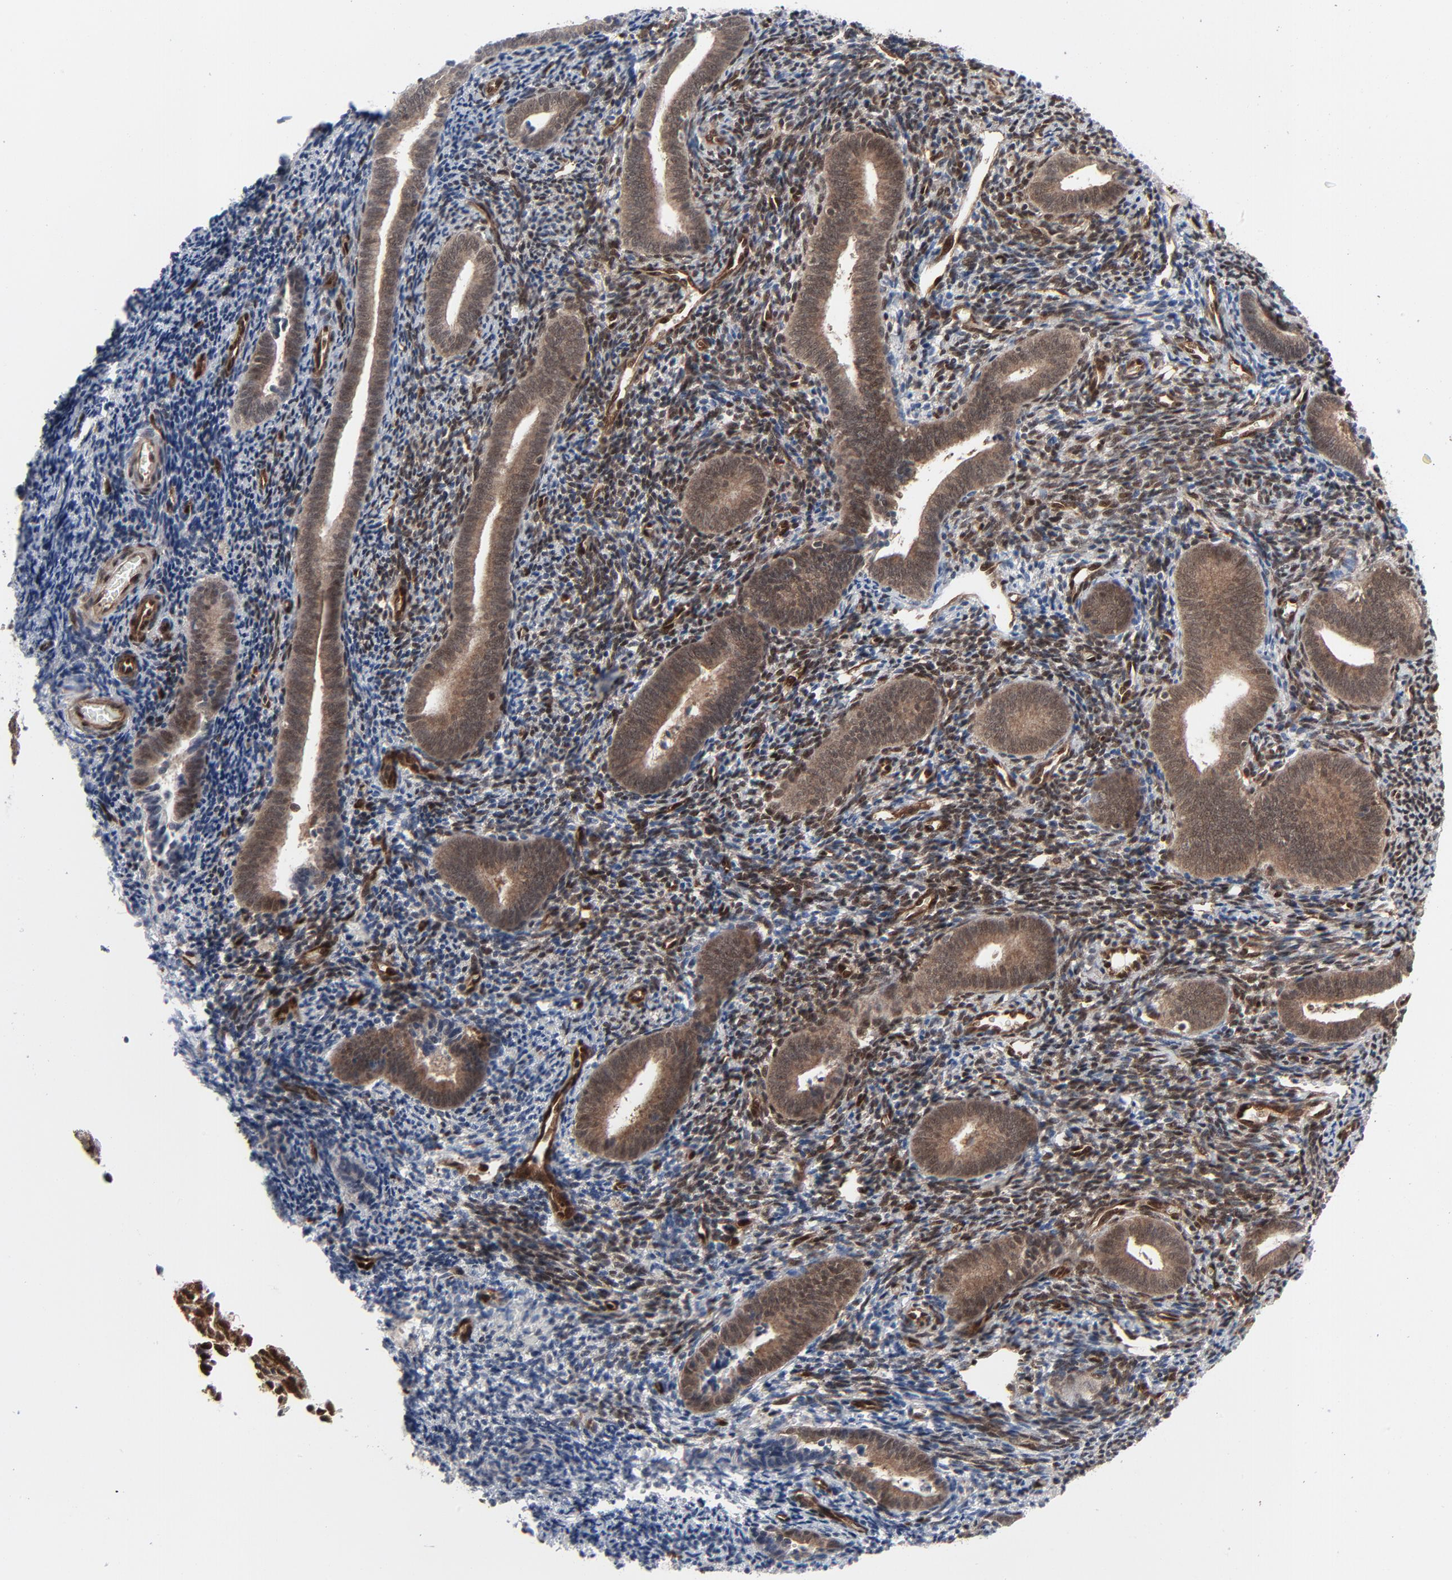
{"staining": {"intensity": "moderate", "quantity": ">75%", "location": "cytoplasmic/membranous,nuclear"}, "tissue": "endometrium", "cell_type": "Cells in endometrial stroma", "image_type": "normal", "snomed": [{"axis": "morphology", "description": "Normal tissue, NOS"}, {"axis": "topography", "description": "Uterus"}, {"axis": "topography", "description": "Endometrium"}], "caption": "Immunohistochemistry histopathology image of benign endometrium: endometrium stained using IHC exhibits medium levels of moderate protein expression localized specifically in the cytoplasmic/membranous,nuclear of cells in endometrial stroma, appearing as a cytoplasmic/membranous,nuclear brown color.", "gene": "AKT1", "patient": {"sex": "female", "age": 33}}